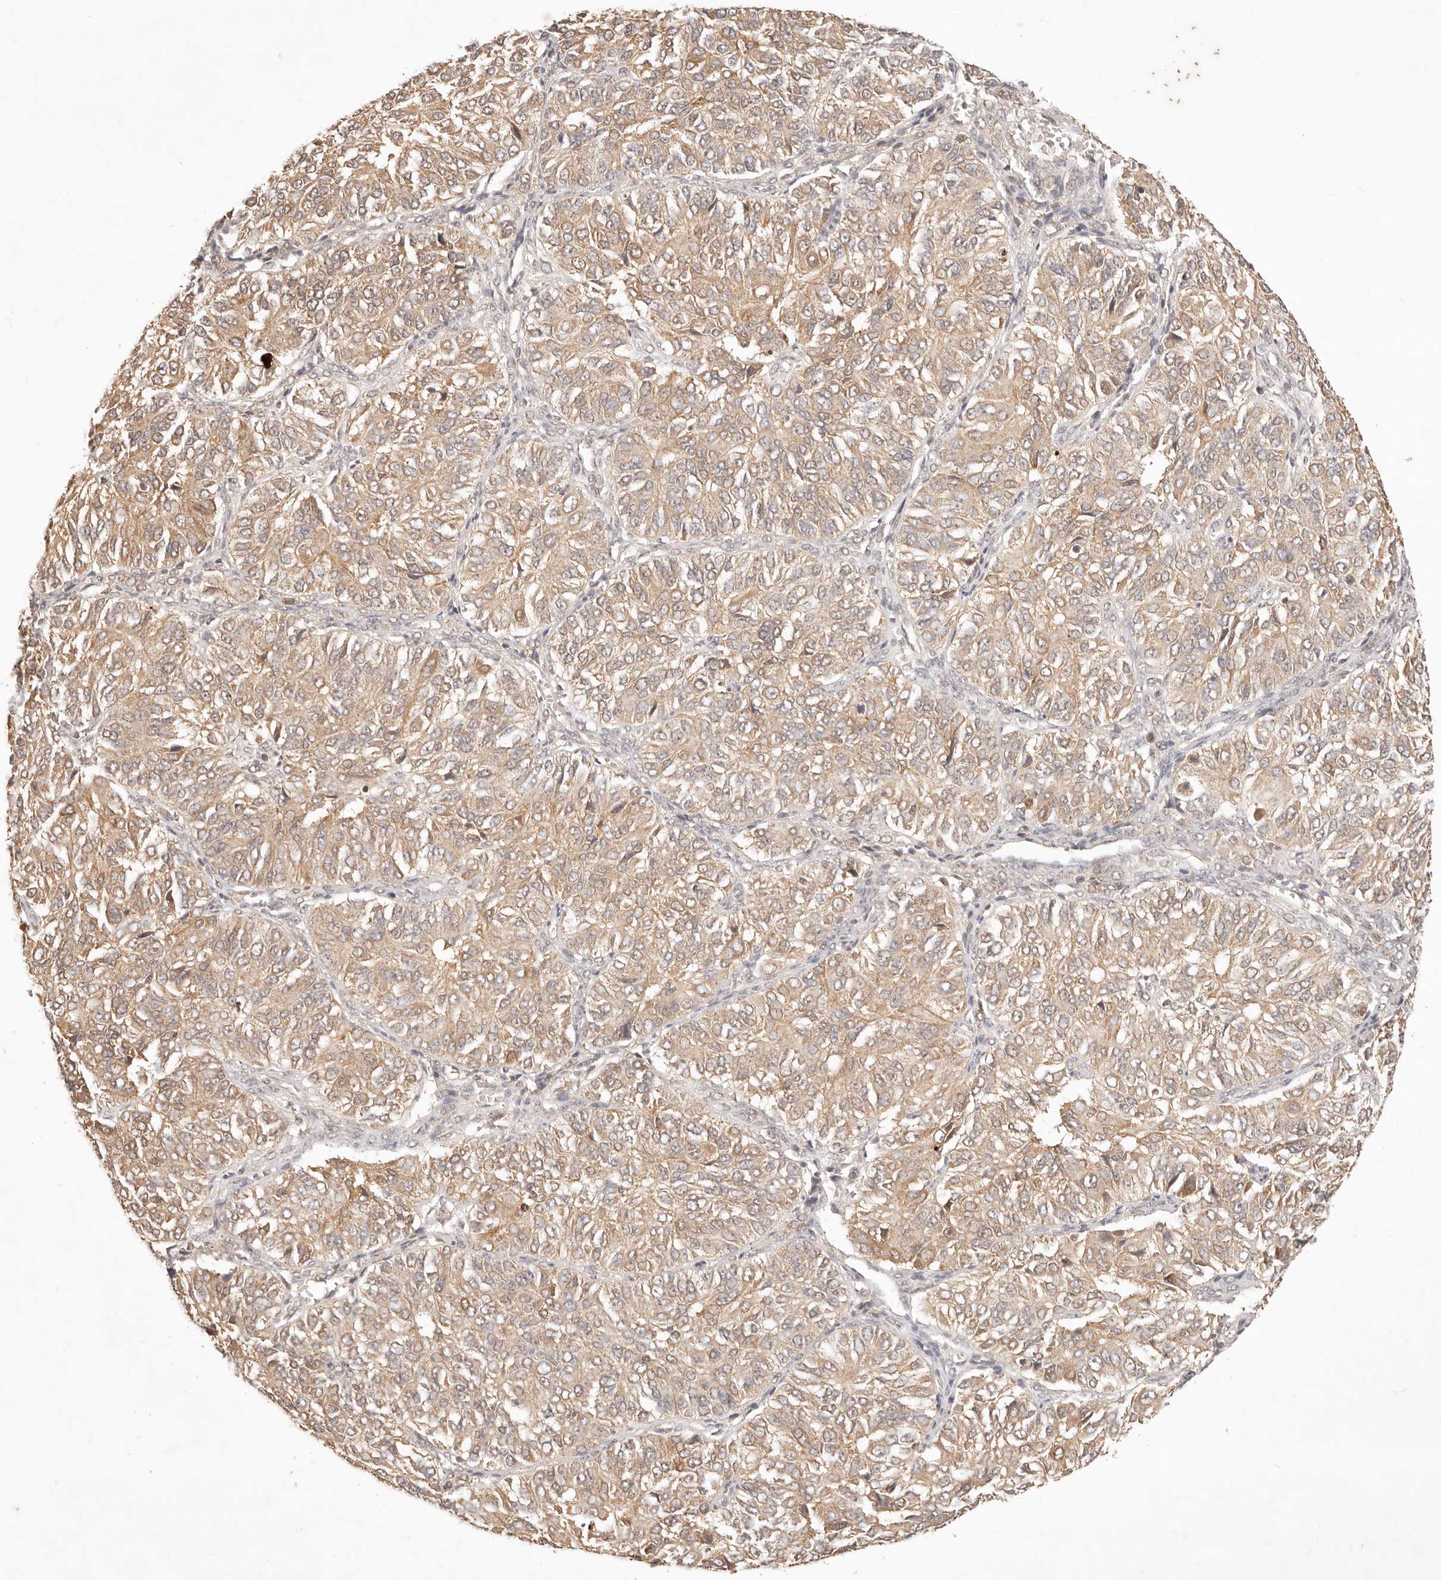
{"staining": {"intensity": "moderate", "quantity": ">75%", "location": "cytoplasmic/membranous"}, "tissue": "ovarian cancer", "cell_type": "Tumor cells", "image_type": "cancer", "snomed": [{"axis": "morphology", "description": "Carcinoma, endometroid"}, {"axis": "topography", "description": "Ovary"}], "caption": "Protein expression analysis of ovarian cancer (endometroid carcinoma) displays moderate cytoplasmic/membranous positivity in approximately >75% of tumor cells.", "gene": "TRIM11", "patient": {"sex": "female", "age": 51}}